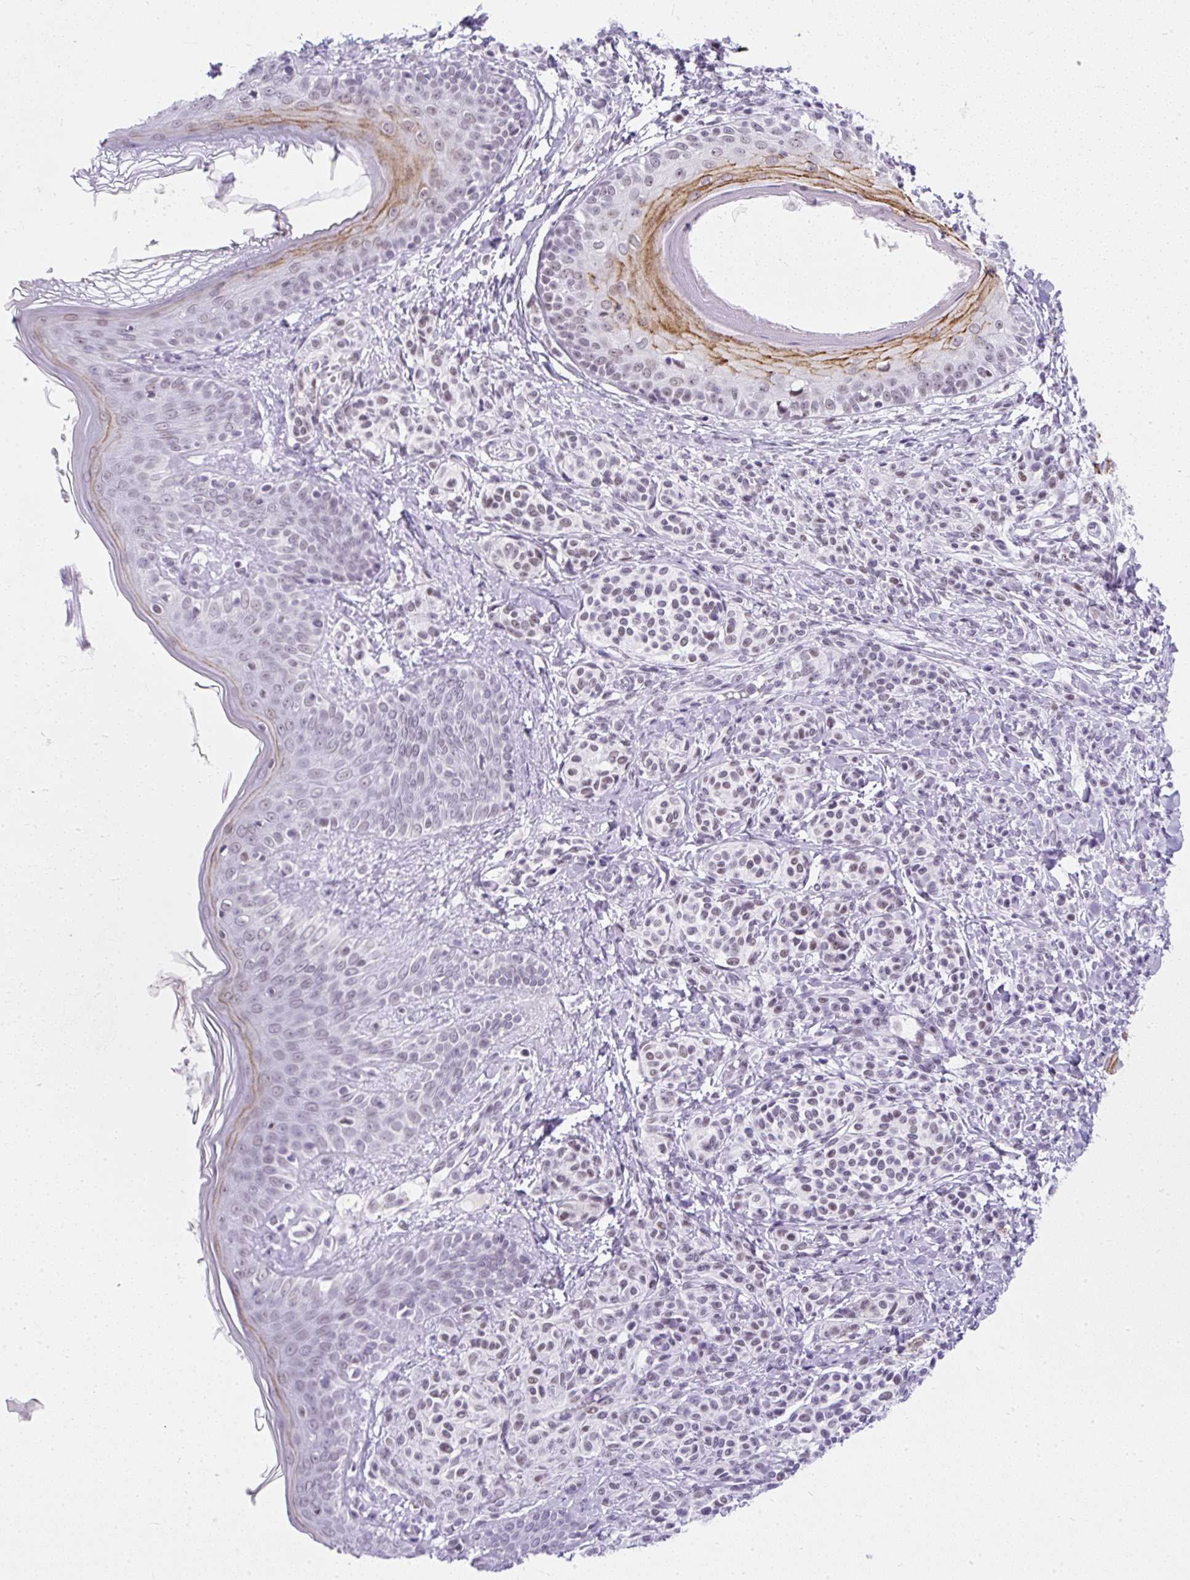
{"staining": {"intensity": "negative", "quantity": "none", "location": "none"}, "tissue": "skin", "cell_type": "Fibroblasts", "image_type": "normal", "snomed": [{"axis": "morphology", "description": "Normal tissue, NOS"}, {"axis": "topography", "description": "Skin"}], "caption": "A photomicrograph of skin stained for a protein reveals no brown staining in fibroblasts. The staining is performed using DAB brown chromogen with nuclei counter-stained in using hematoxylin.", "gene": "PLCXD2", "patient": {"sex": "male", "age": 16}}